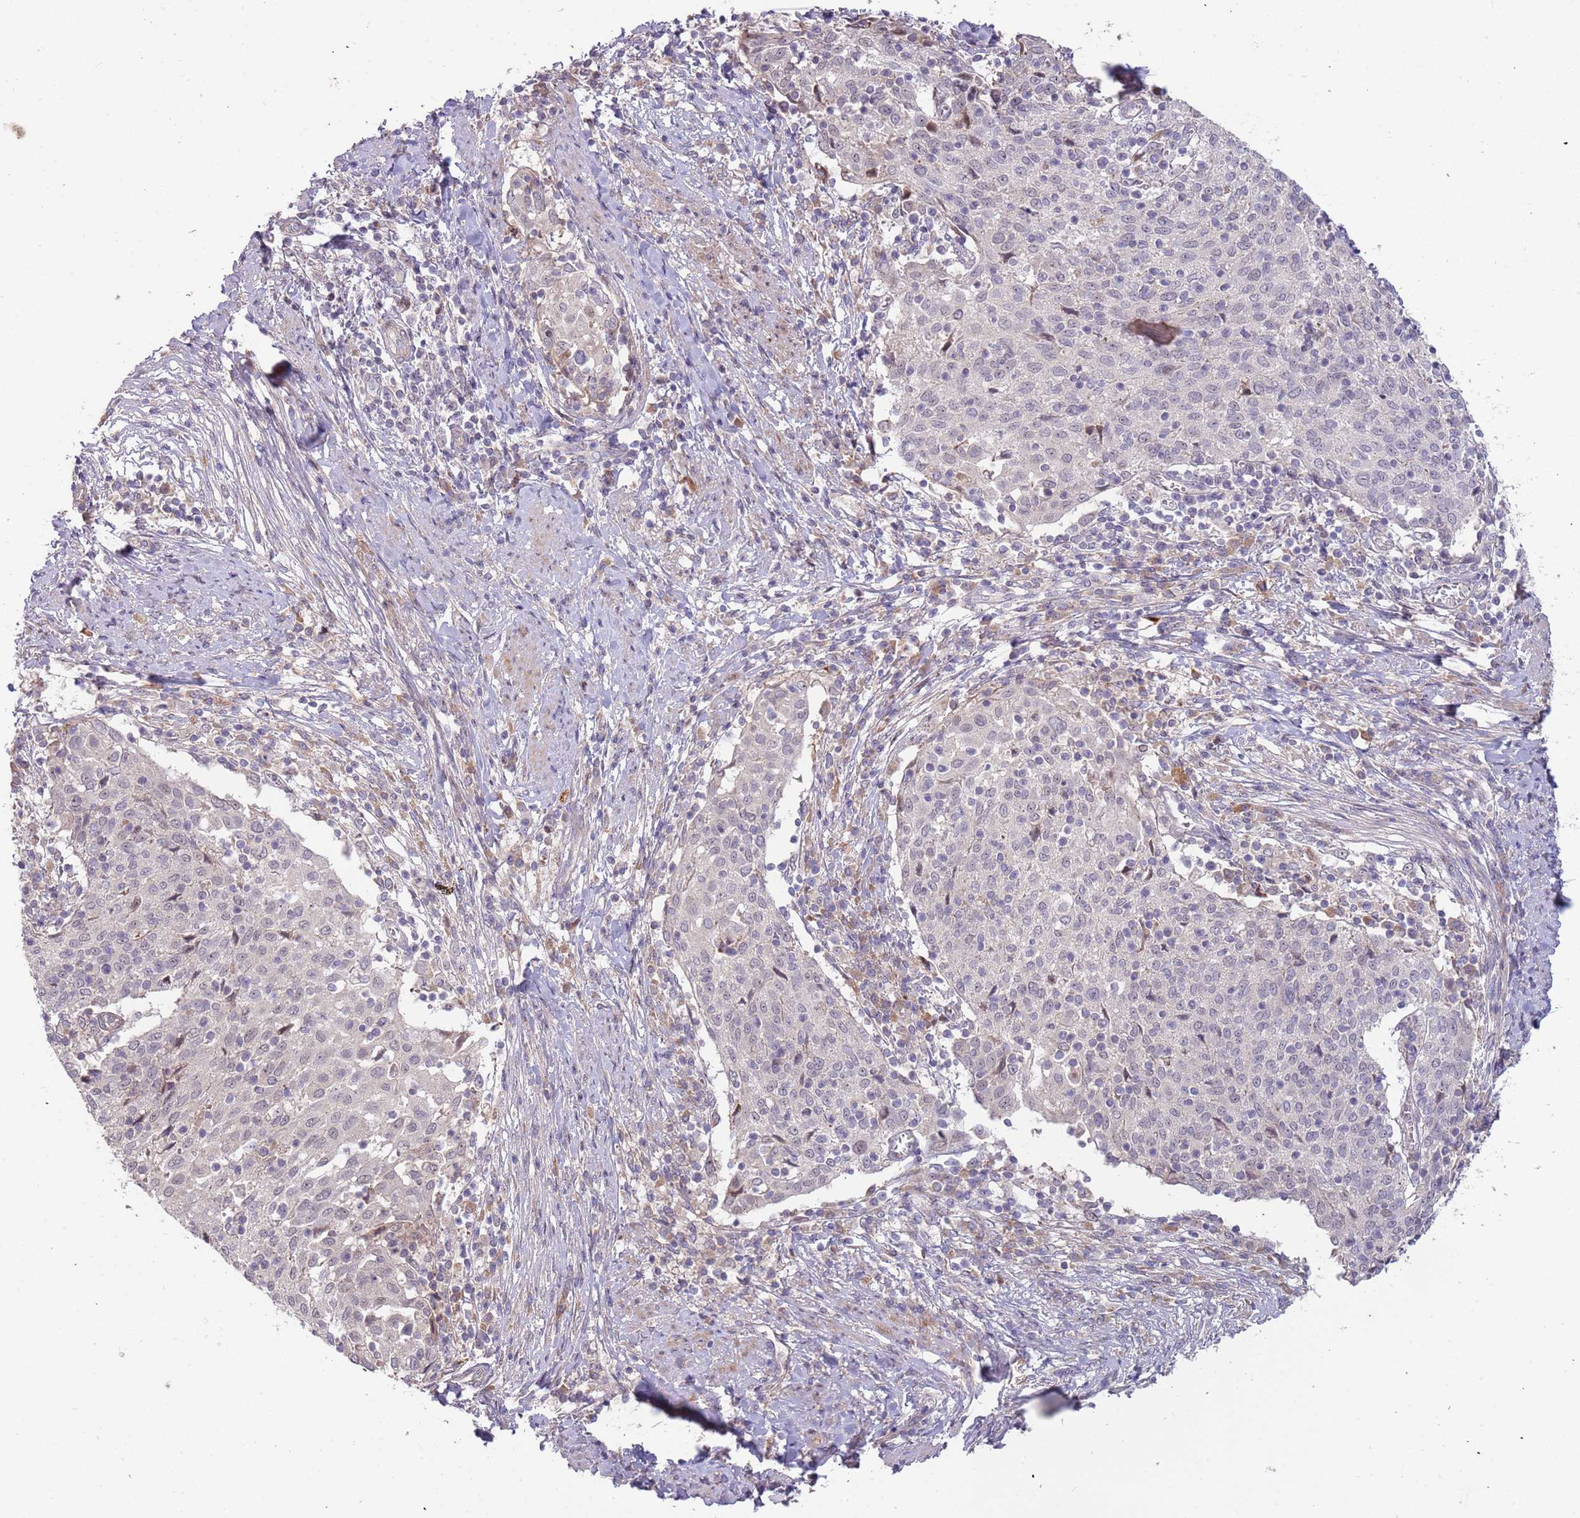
{"staining": {"intensity": "negative", "quantity": "none", "location": "none"}, "tissue": "cervical cancer", "cell_type": "Tumor cells", "image_type": "cancer", "snomed": [{"axis": "morphology", "description": "Squamous cell carcinoma, NOS"}, {"axis": "topography", "description": "Cervix"}], "caption": "The immunohistochemistry photomicrograph has no significant positivity in tumor cells of cervical cancer tissue.", "gene": "TRAPPC6B", "patient": {"sex": "female", "age": 52}}